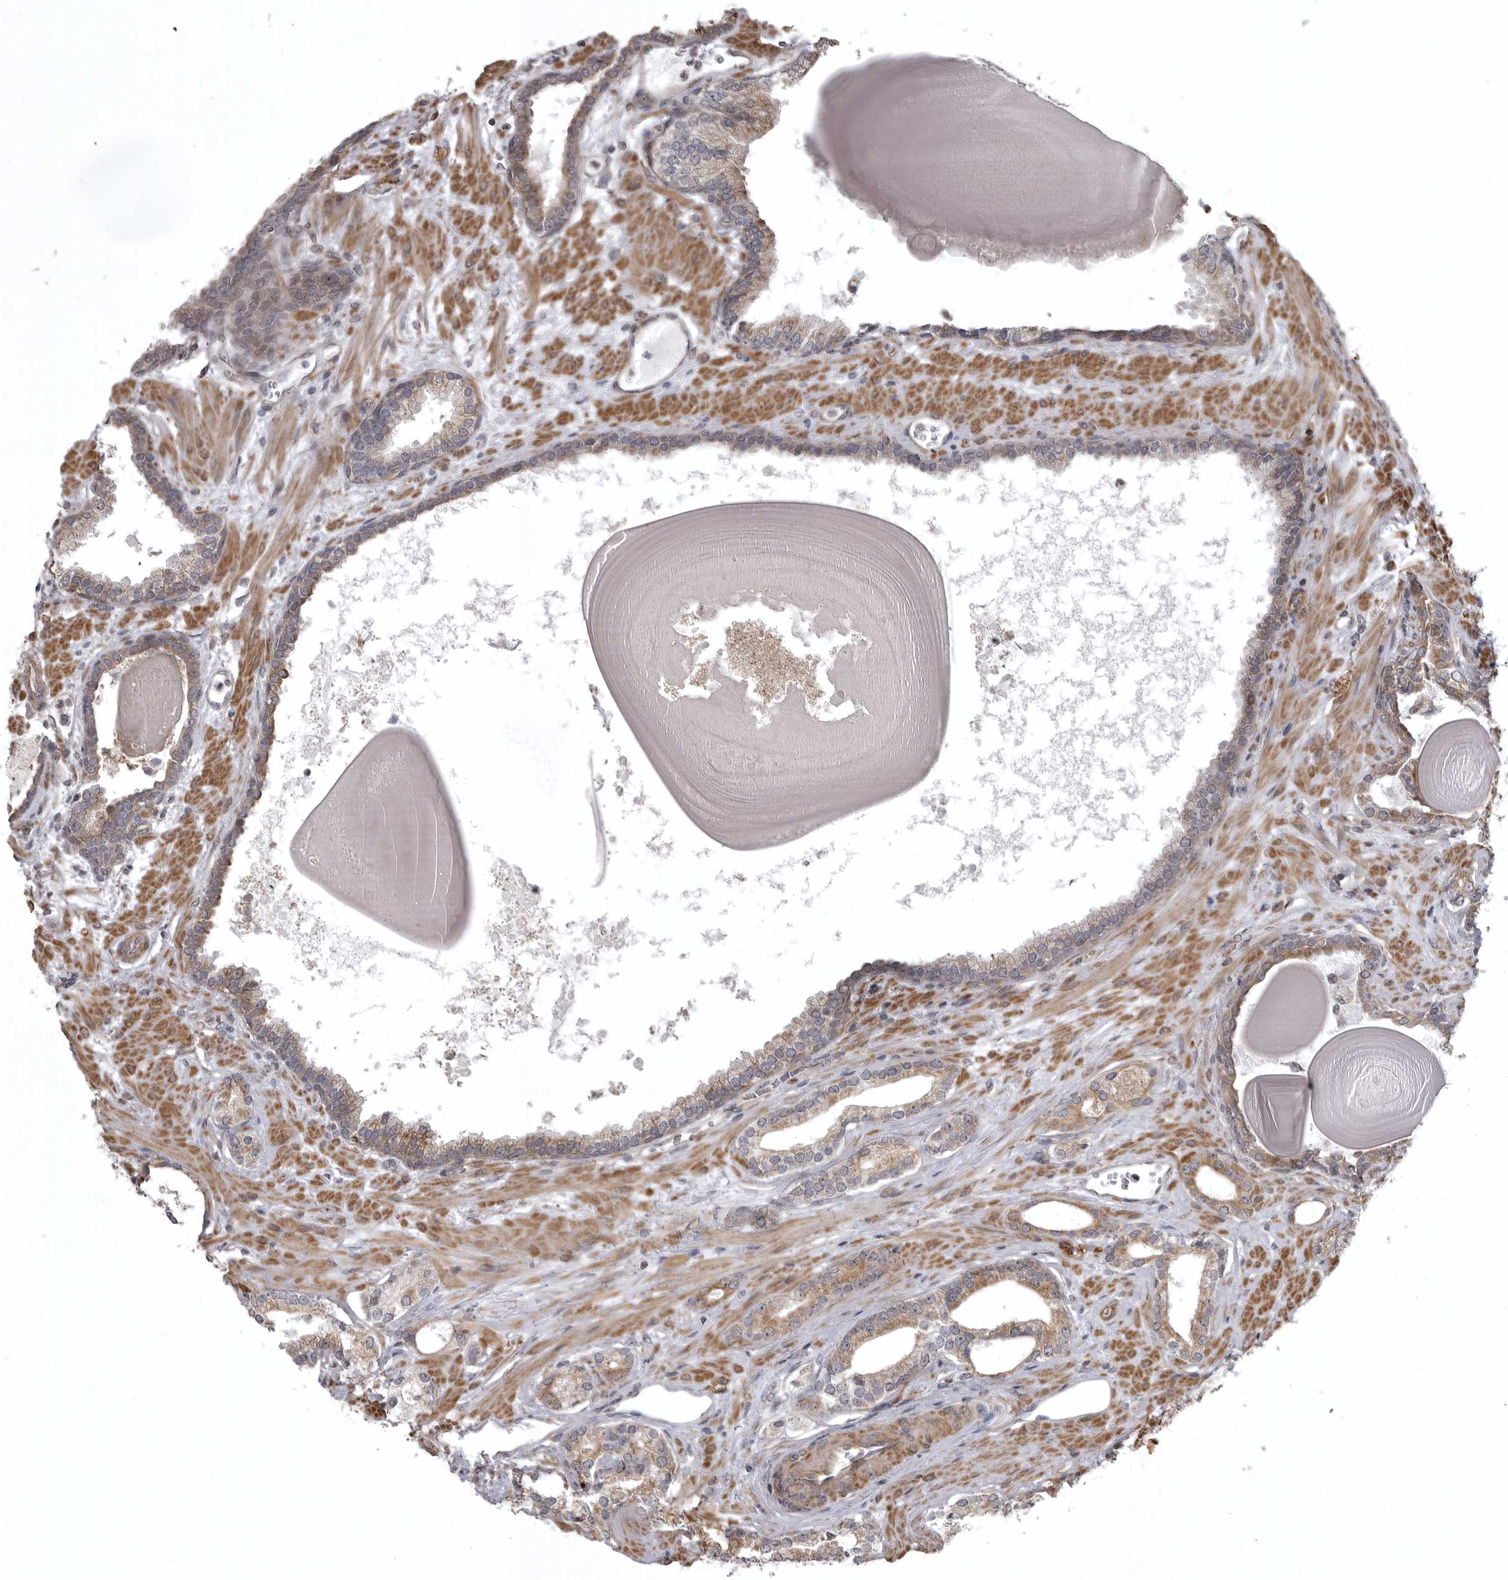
{"staining": {"intensity": "weak", "quantity": ">75%", "location": "cytoplasmic/membranous"}, "tissue": "prostate cancer", "cell_type": "Tumor cells", "image_type": "cancer", "snomed": [{"axis": "morphology", "description": "Adenocarcinoma, Low grade"}, {"axis": "topography", "description": "Prostate"}], "caption": "Weak cytoplasmic/membranous positivity for a protein is present in approximately >75% of tumor cells of low-grade adenocarcinoma (prostate) using immunohistochemistry.", "gene": "ZNRF1", "patient": {"sex": "male", "age": 70}}